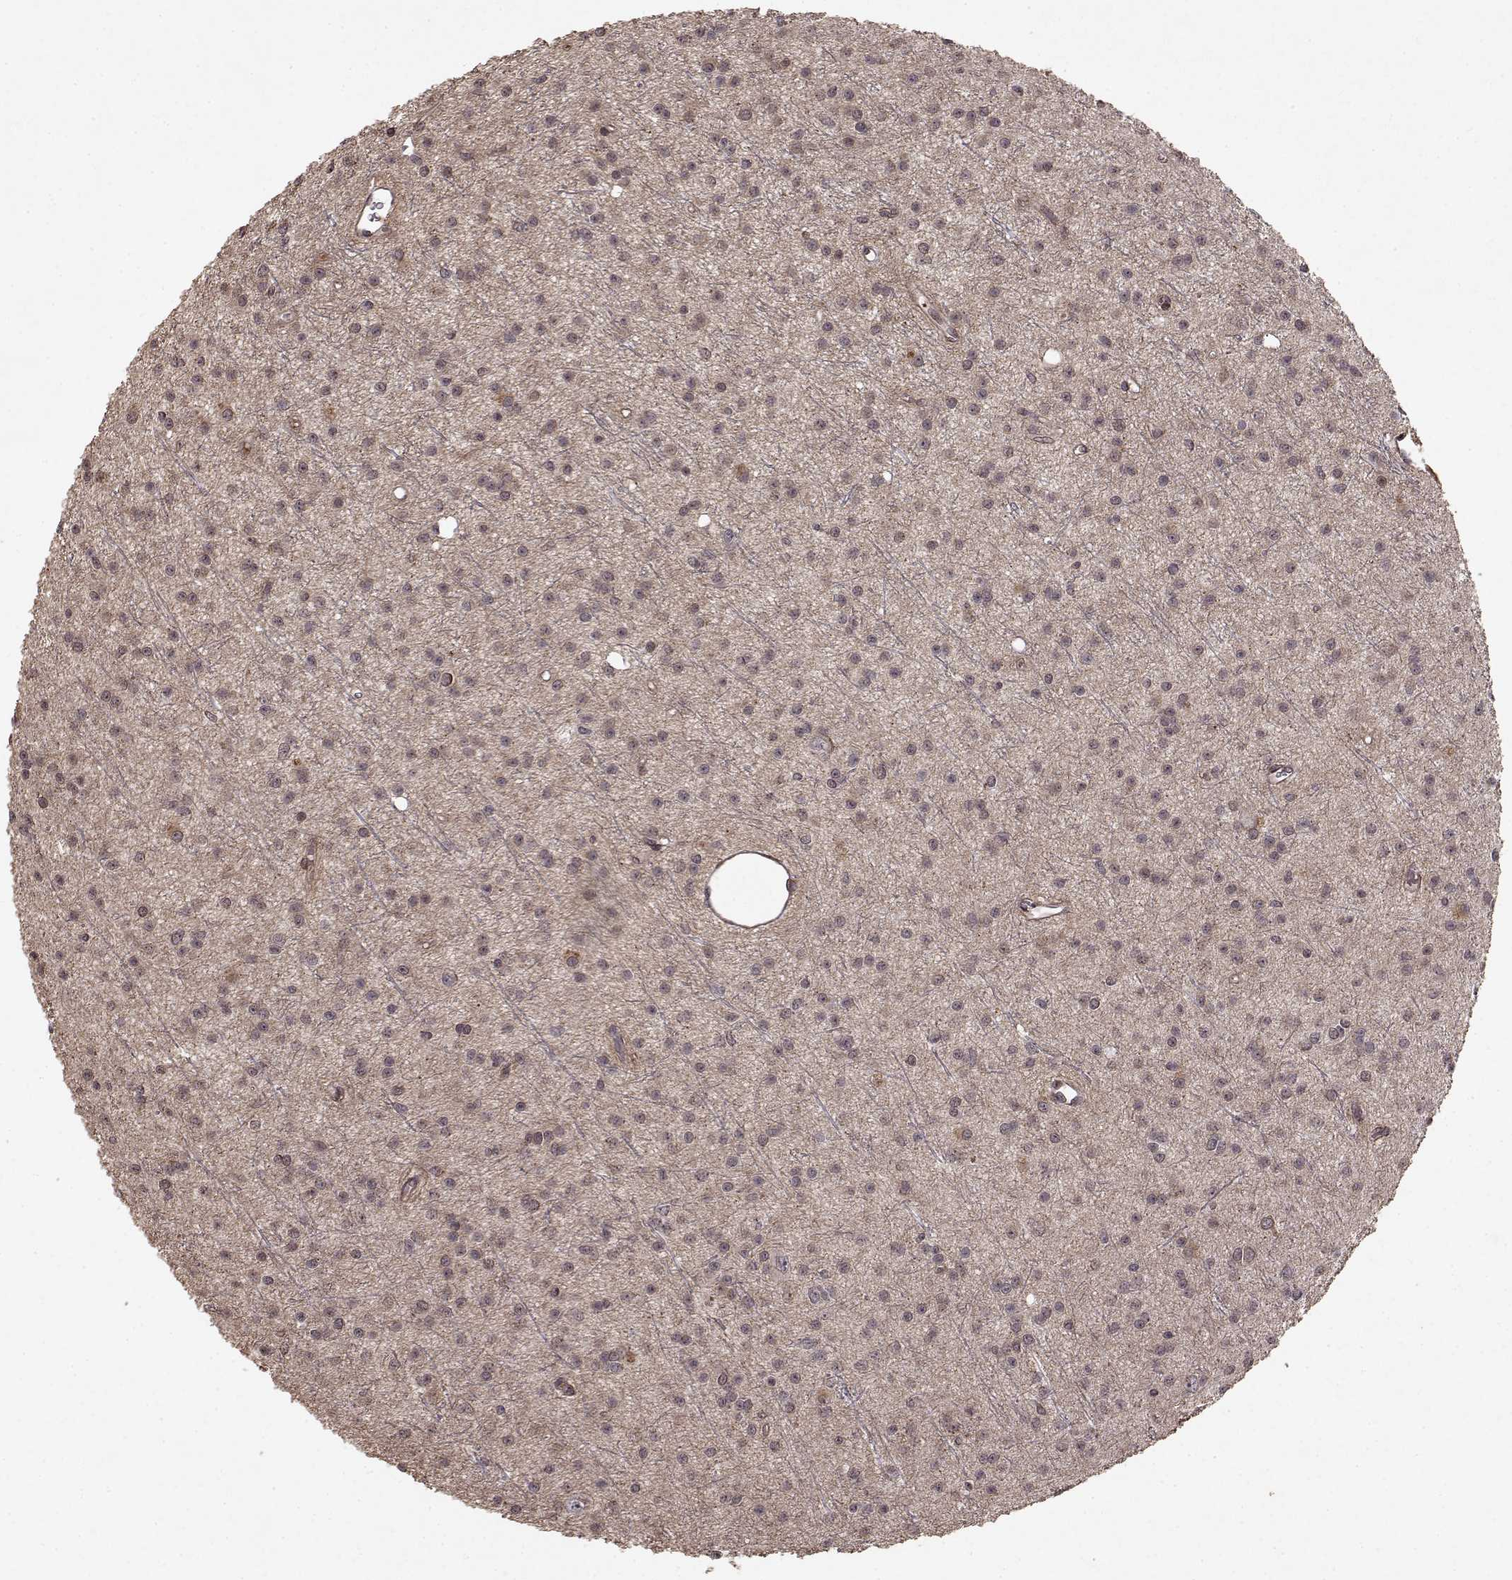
{"staining": {"intensity": "negative", "quantity": "none", "location": "none"}, "tissue": "glioma", "cell_type": "Tumor cells", "image_type": "cancer", "snomed": [{"axis": "morphology", "description": "Glioma, malignant, Low grade"}, {"axis": "topography", "description": "Brain"}], "caption": "Malignant glioma (low-grade) was stained to show a protein in brown. There is no significant positivity in tumor cells.", "gene": "FSTL1", "patient": {"sex": "male", "age": 27}}